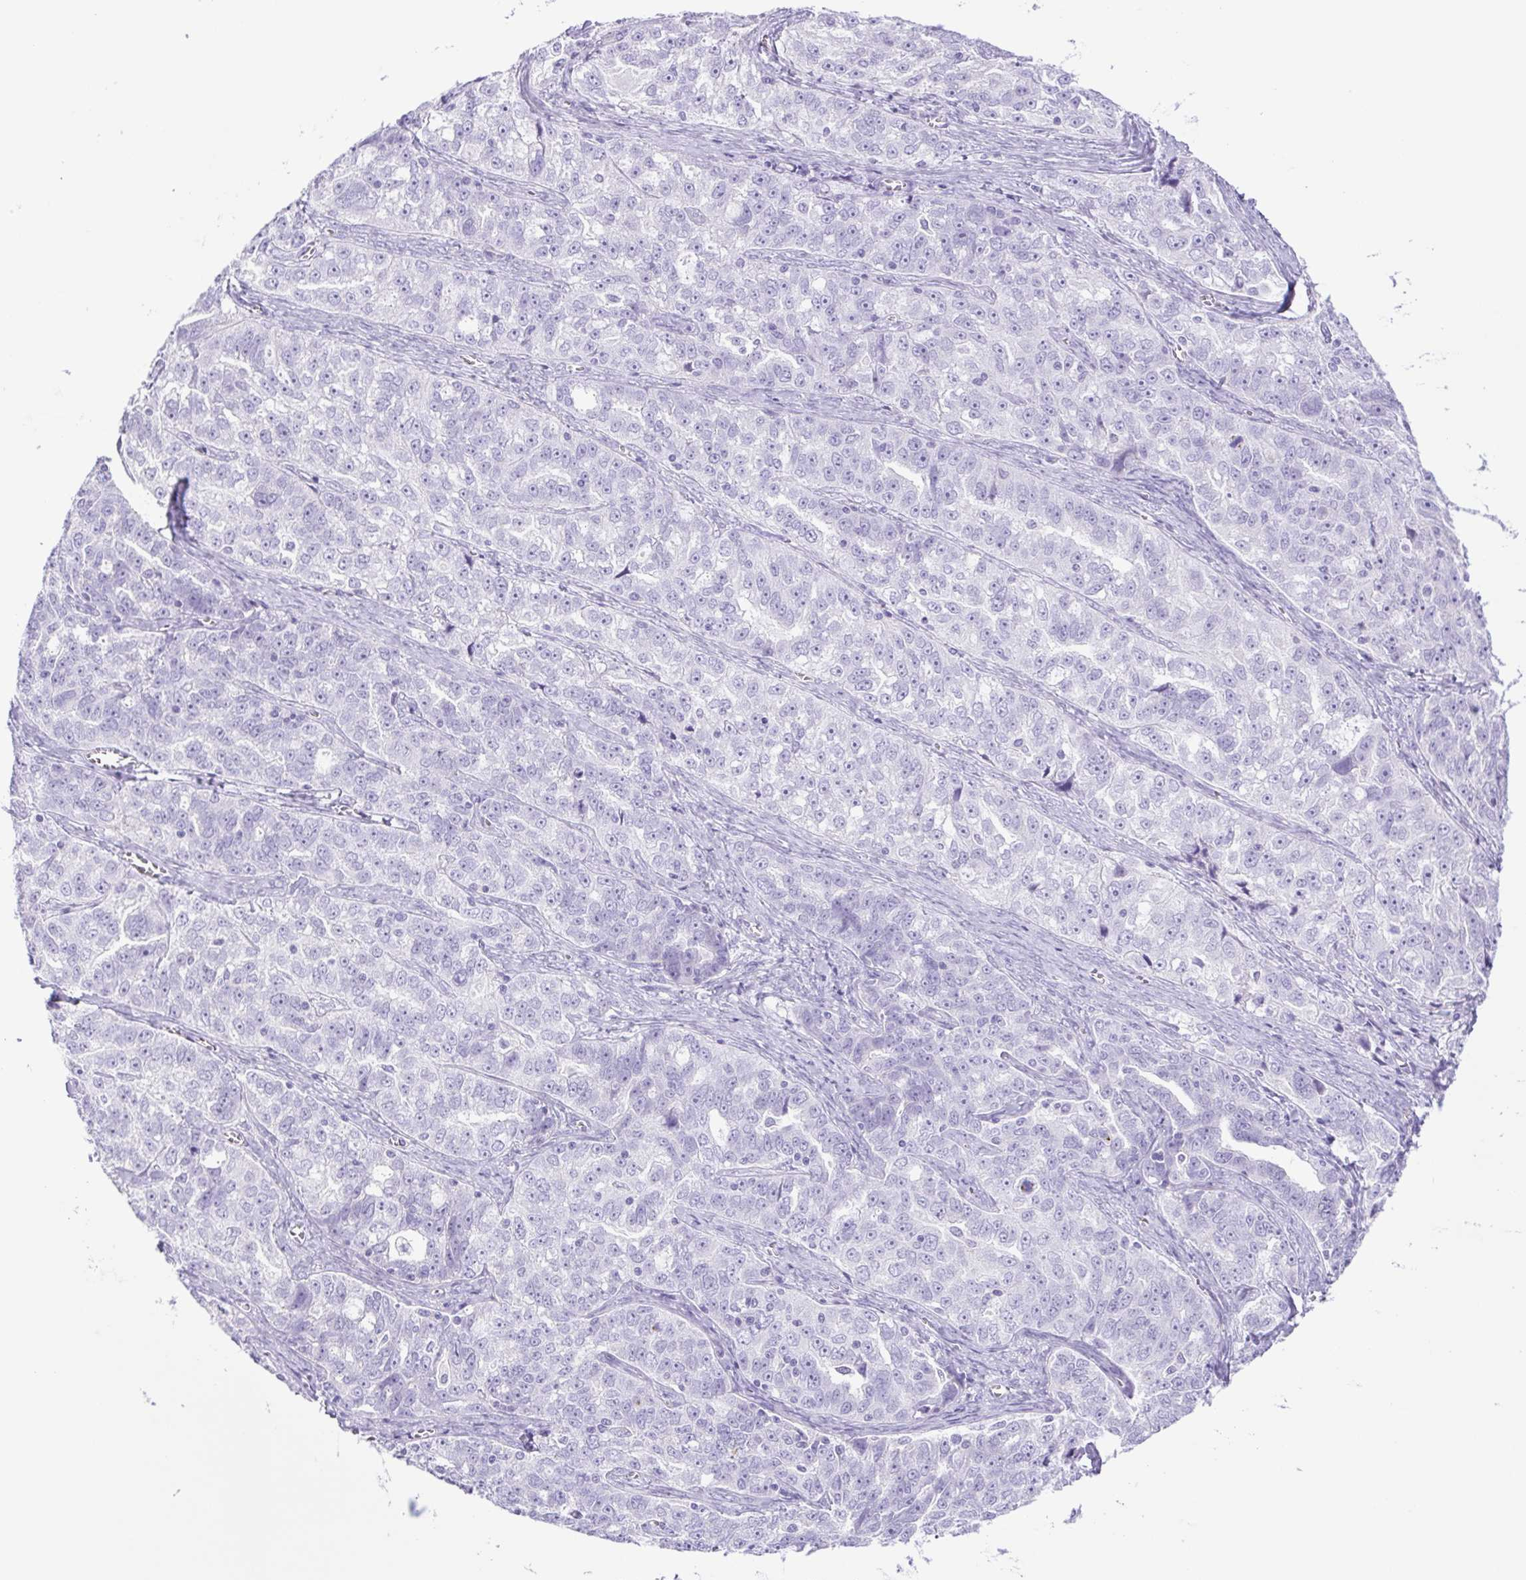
{"staining": {"intensity": "negative", "quantity": "none", "location": "none"}, "tissue": "ovarian cancer", "cell_type": "Tumor cells", "image_type": "cancer", "snomed": [{"axis": "morphology", "description": "Cystadenocarcinoma, serous, NOS"}, {"axis": "topography", "description": "Ovary"}], "caption": "High power microscopy histopathology image of an immunohistochemistry (IHC) histopathology image of ovarian serous cystadenocarcinoma, revealing no significant positivity in tumor cells.", "gene": "CDSN", "patient": {"sex": "female", "age": 51}}